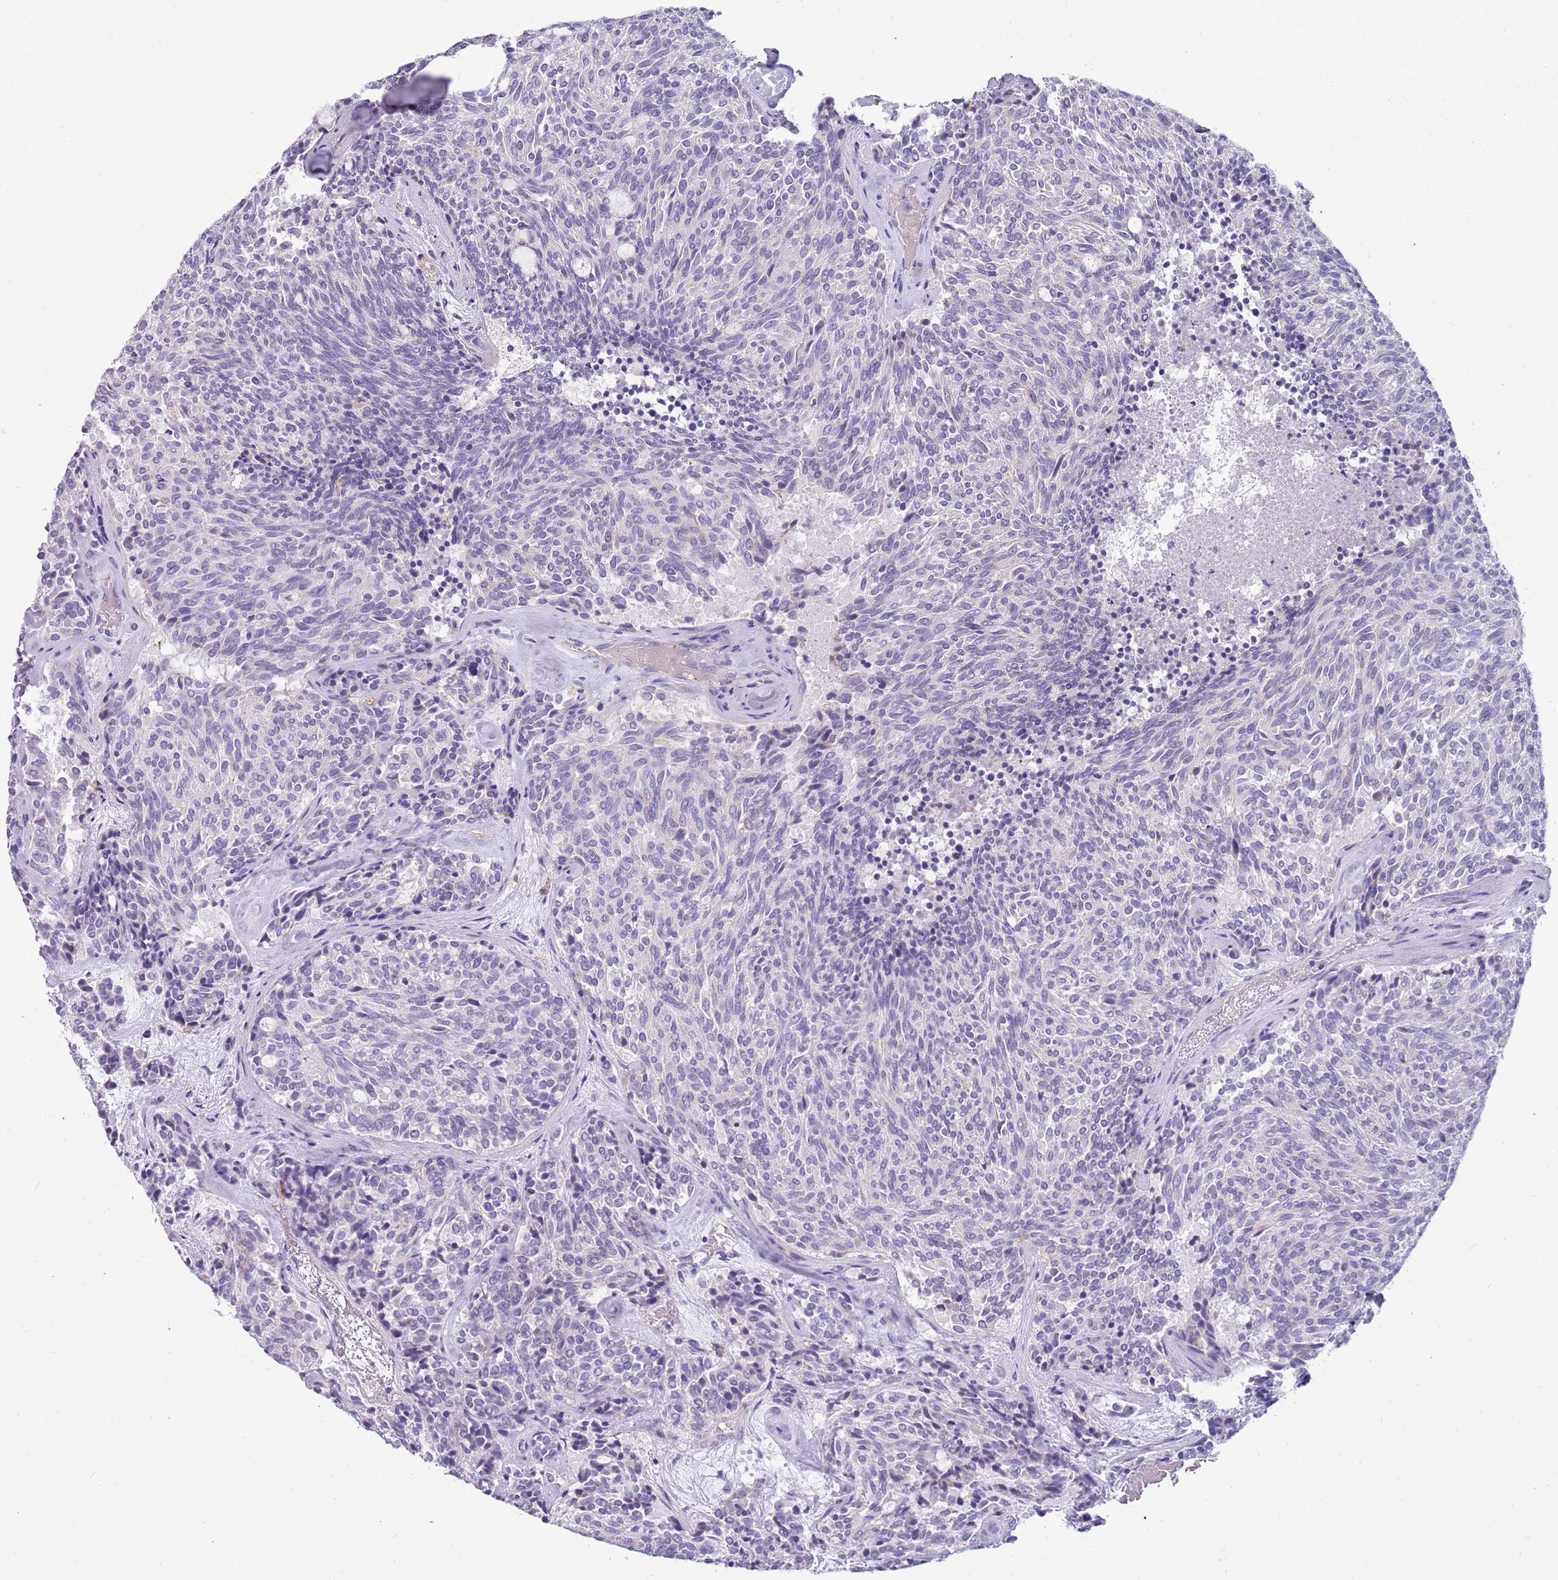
{"staining": {"intensity": "negative", "quantity": "none", "location": "none"}, "tissue": "carcinoid", "cell_type": "Tumor cells", "image_type": "cancer", "snomed": [{"axis": "morphology", "description": "Carcinoid, malignant, NOS"}, {"axis": "topography", "description": "Pancreas"}], "caption": "The histopathology image shows no staining of tumor cells in carcinoid.", "gene": "RHCG", "patient": {"sex": "female", "age": 54}}